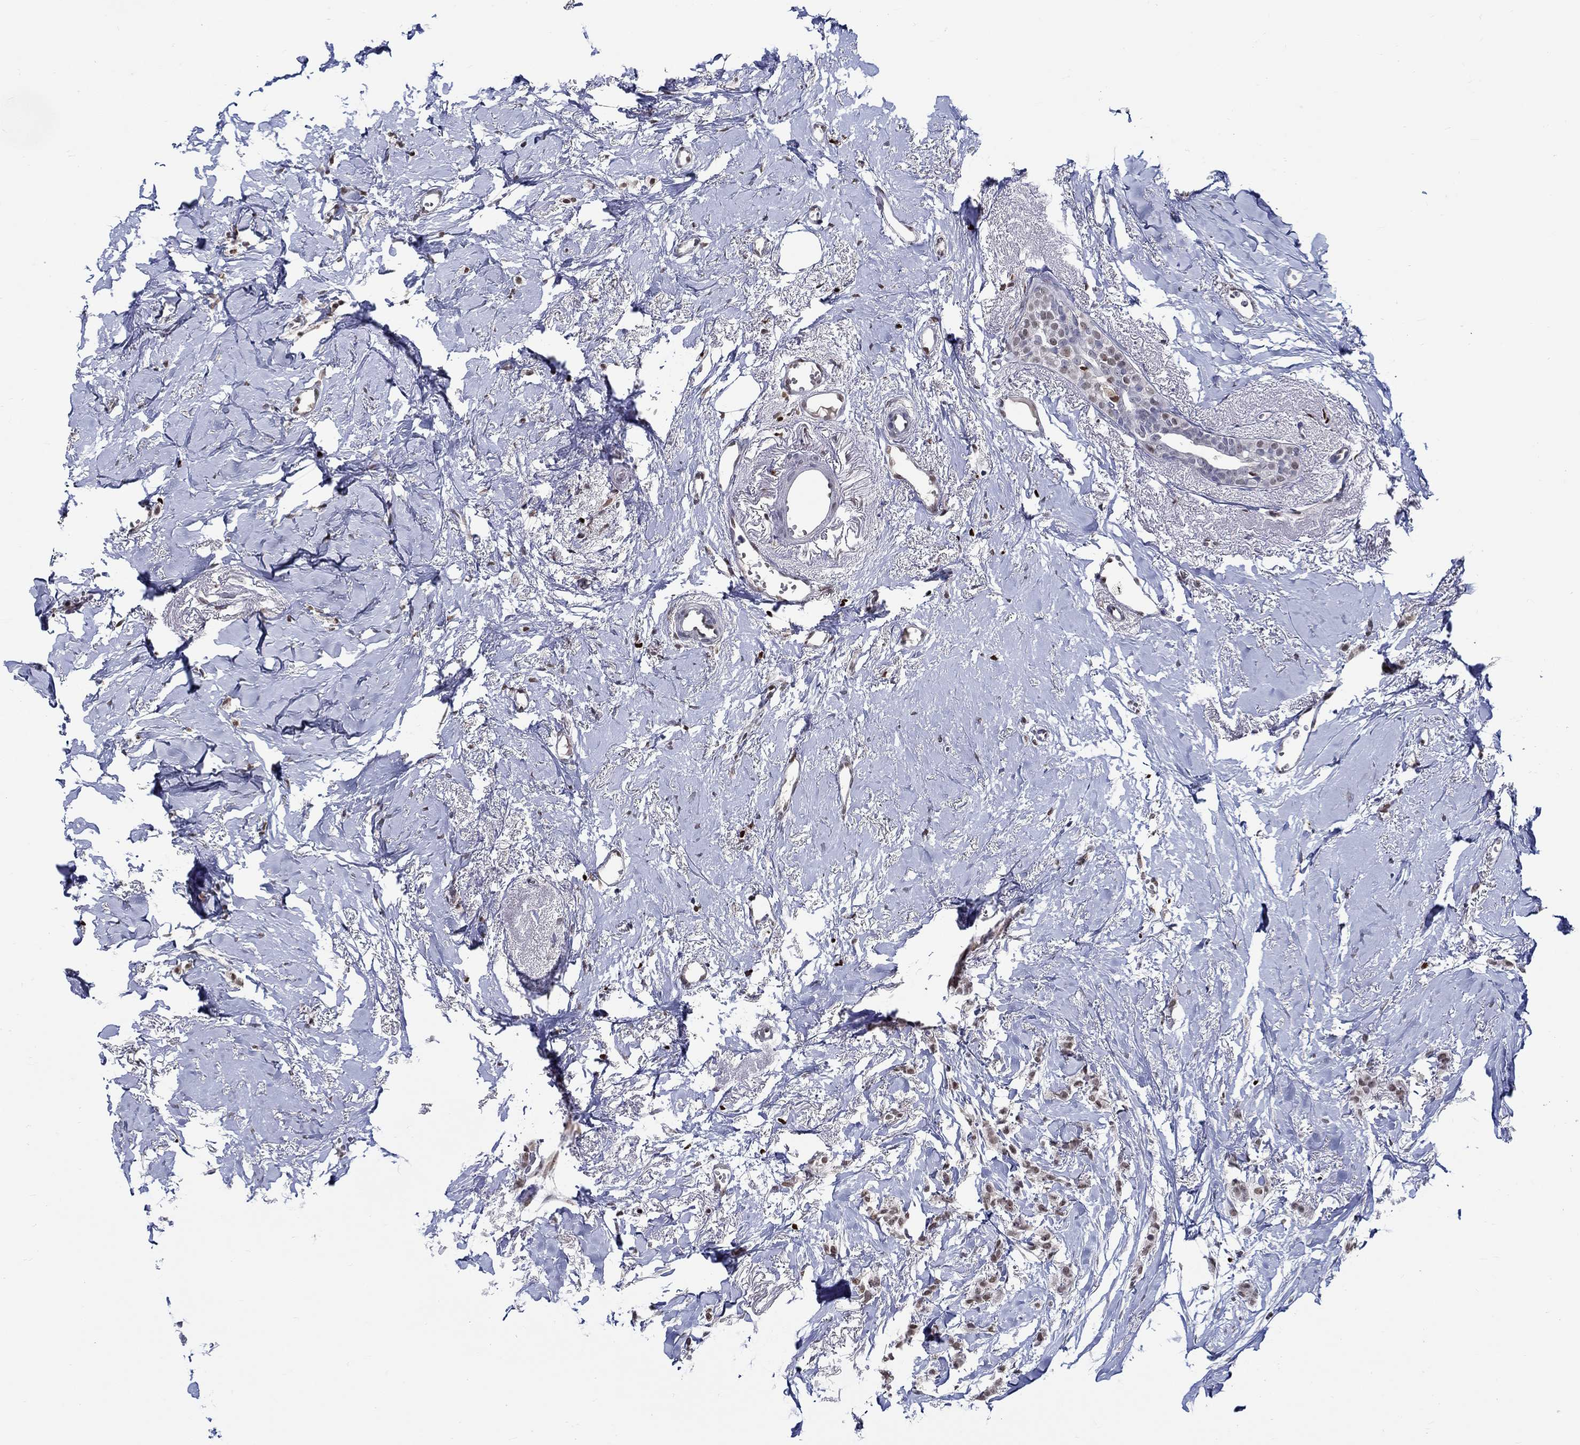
{"staining": {"intensity": "weak", "quantity": "<25%", "location": "nuclear"}, "tissue": "breast cancer", "cell_type": "Tumor cells", "image_type": "cancer", "snomed": [{"axis": "morphology", "description": "Duct carcinoma"}, {"axis": "topography", "description": "Breast"}], "caption": "Protein analysis of breast cancer (invasive ductal carcinoma) reveals no significant positivity in tumor cells.", "gene": "GATA2", "patient": {"sex": "female", "age": 85}}